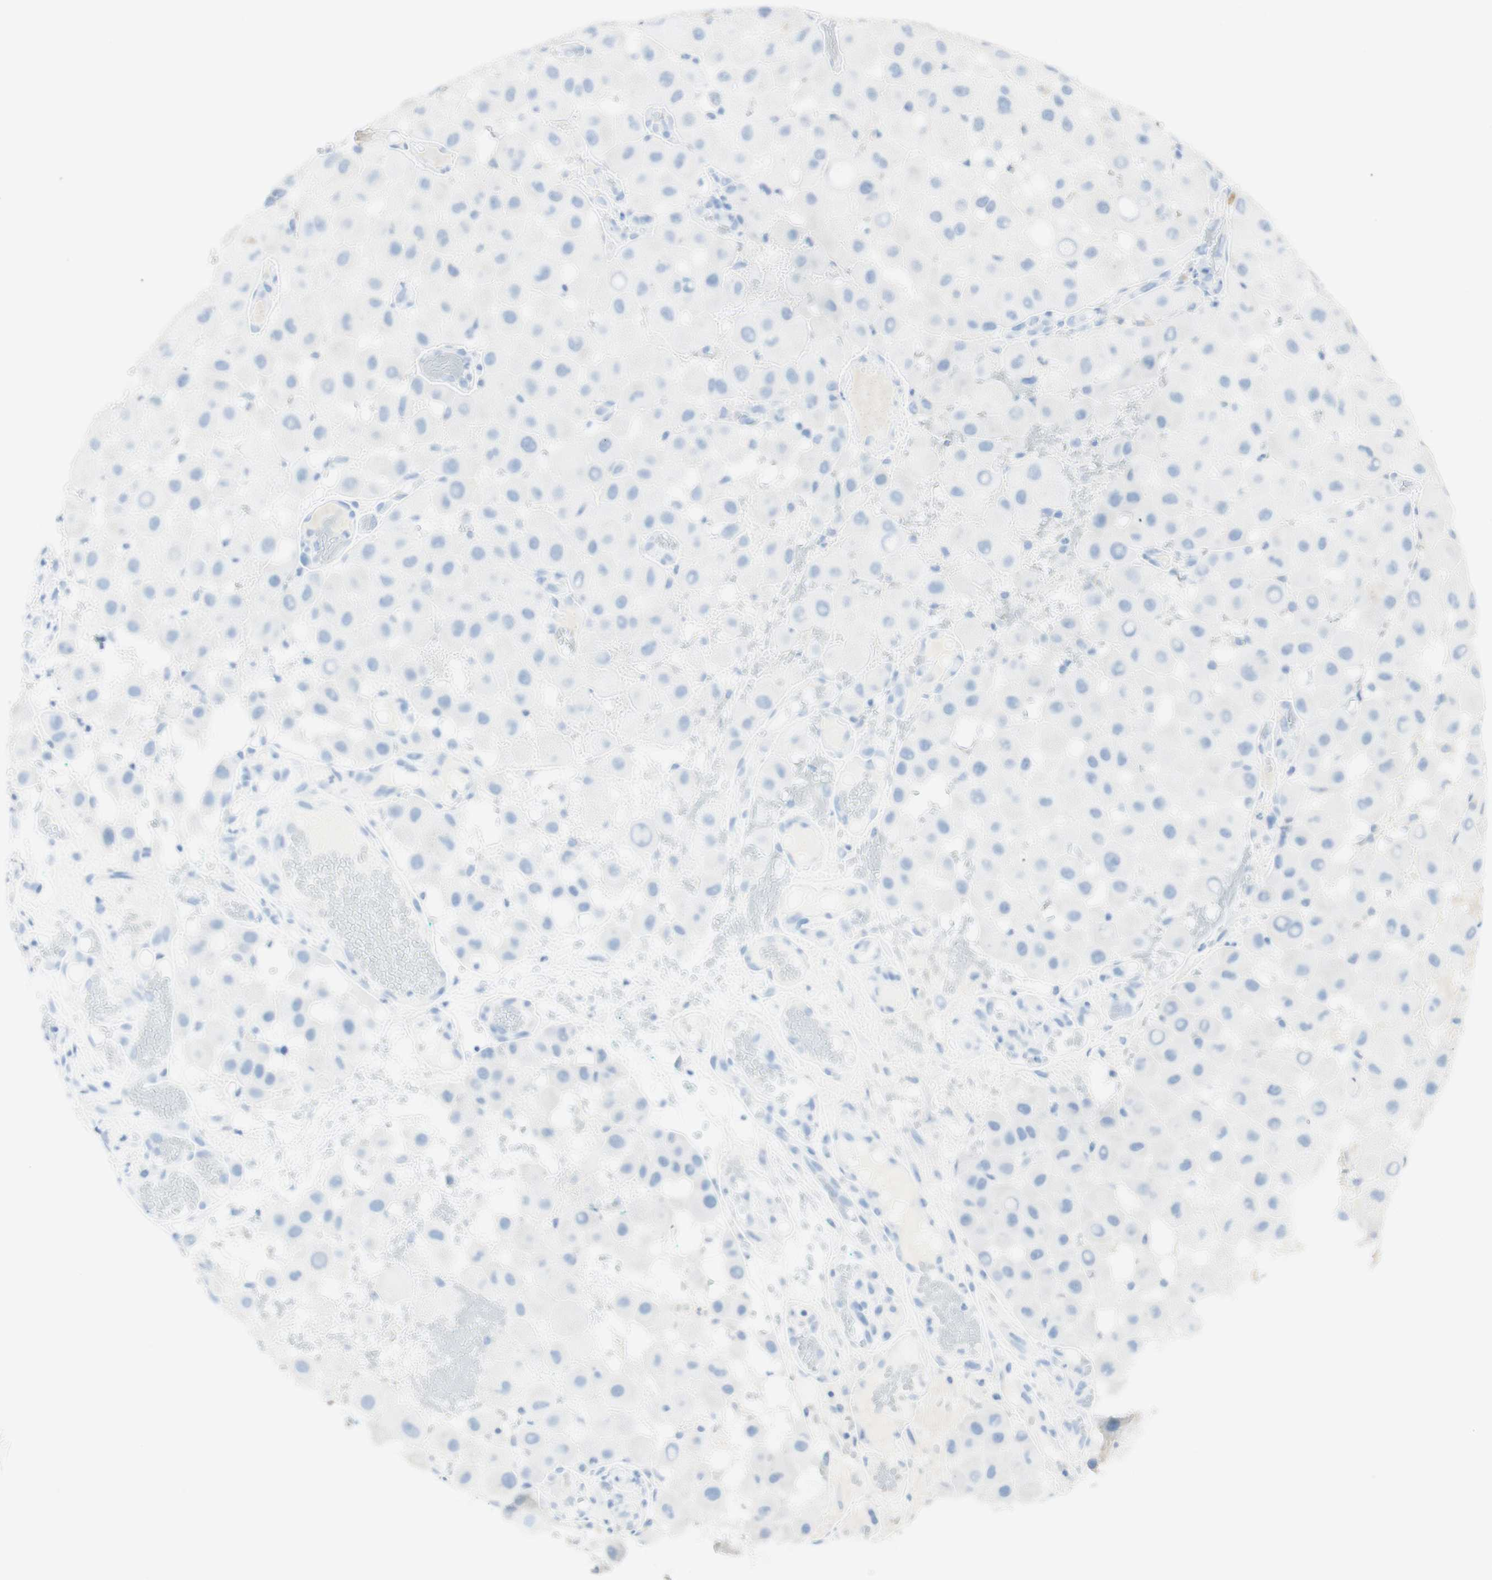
{"staining": {"intensity": "negative", "quantity": "none", "location": "none"}, "tissue": "melanoma", "cell_type": "Tumor cells", "image_type": "cancer", "snomed": [{"axis": "morphology", "description": "Malignant melanoma, NOS"}, {"axis": "topography", "description": "Skin"}], "caption": "High power microscopy photomicrograph of an IHC histopathology image of malignant melanoma, revealing no significant expression in tumor cells.", "gene": "TPO", "patient": {"sex": "female", "age": 81}}